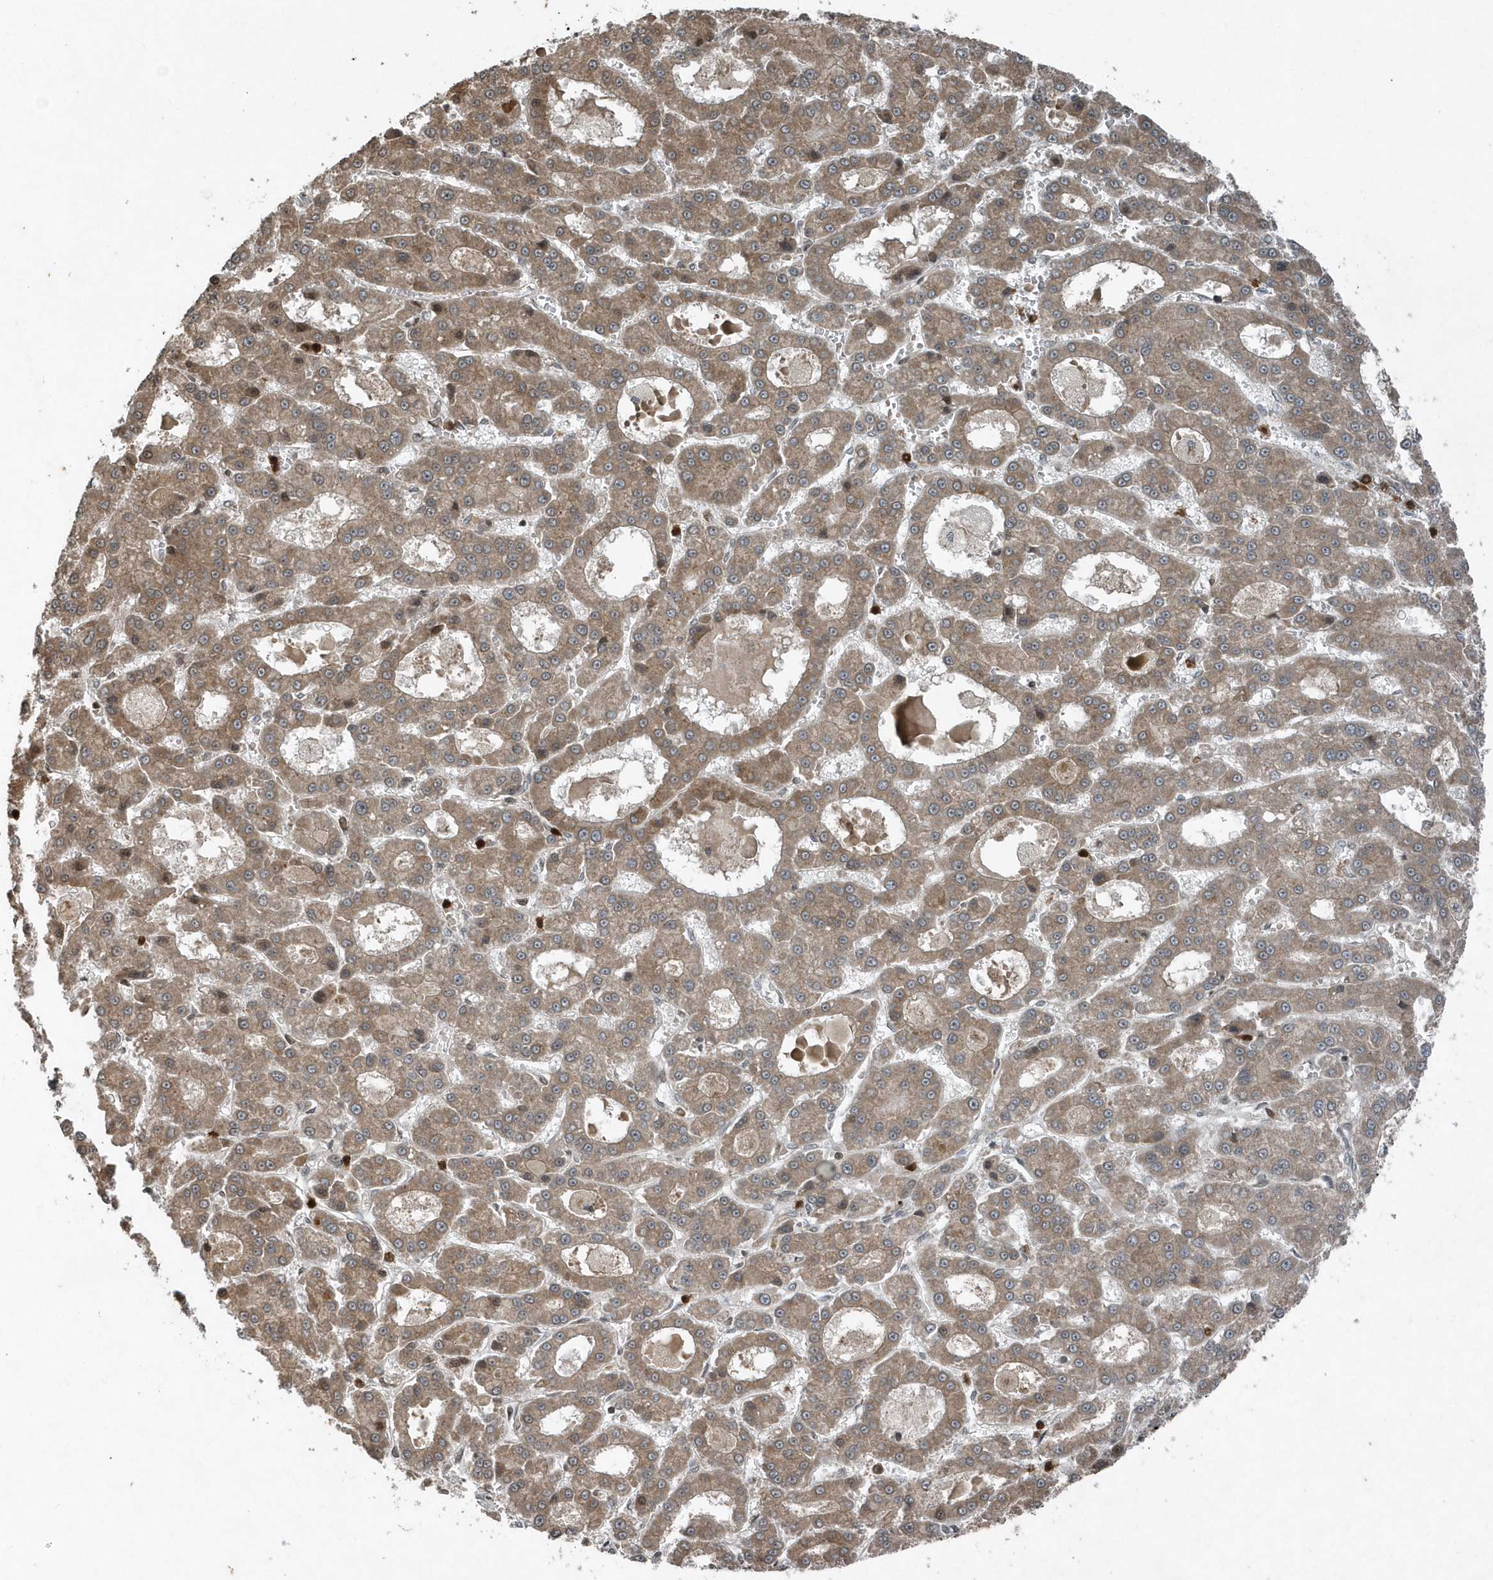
{"staining": {"intensity": "moderate", "quantity": ">75%", "location": "cytoplasmic/membranous"}, "tissue": "liver cancer", "cell_type": "Tumor cells", "image_type": "cancer", "snomed": [{"axis": "morphology", "description": "Carcinoma, Hepatocellular, NOS"}, {"axis": "topography", "description": "Liver"}], "caption": "Human liver cancer (hepatocellular carcinoma) stained for a protein (brown) reveals moderate cytoplasmic/membranous positive positivity in about >75% of tumor cells.", "gene": "EIF2B1", "patient": {"sex": "male", "age": 70}}